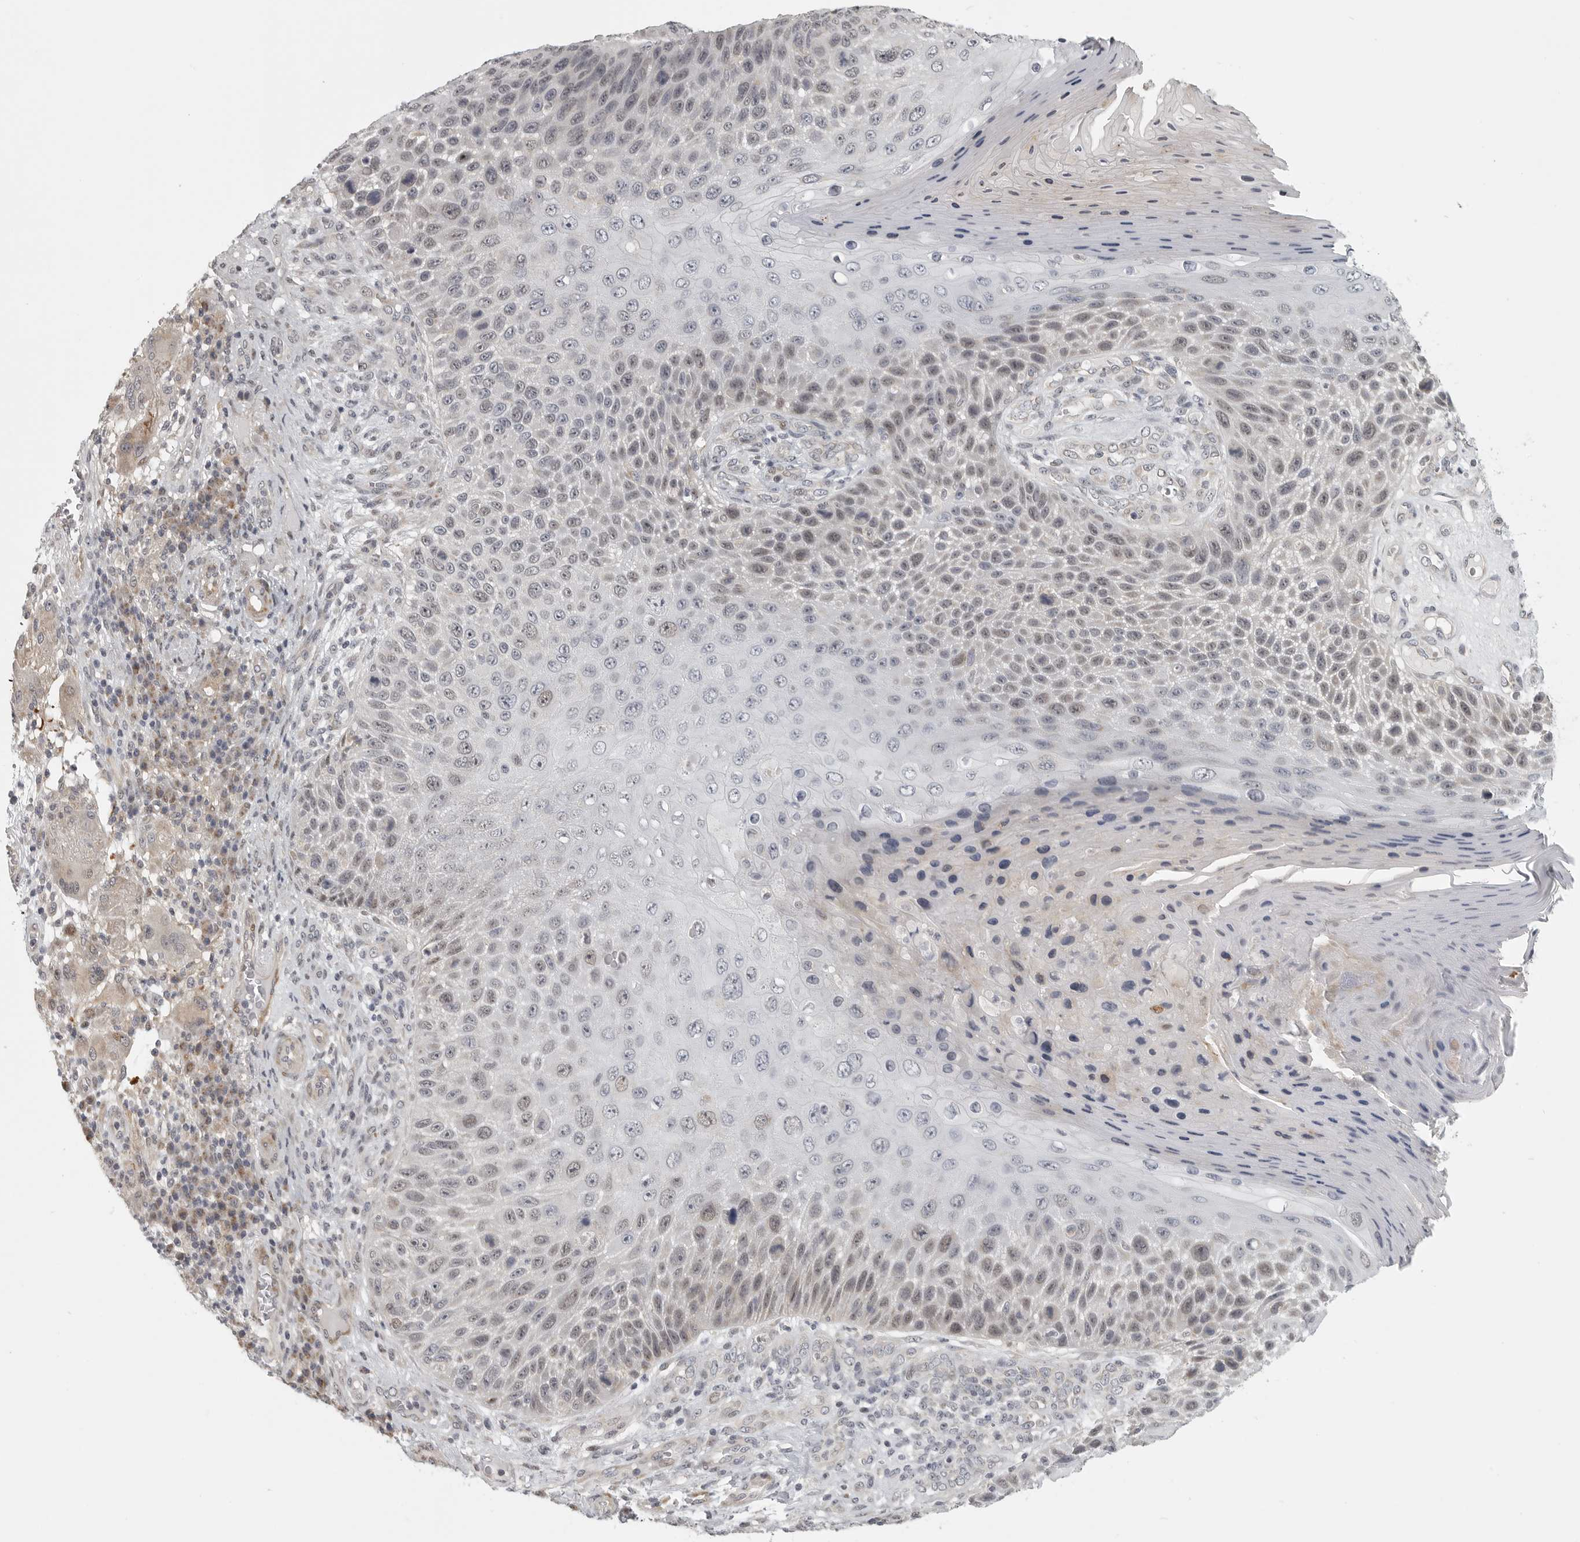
{"staining": {"intensity": "moderate", "quantity": "<25%", "location": "cytoplasmic/membranous,nuclear"}, "tissue": "skin cancer", "cell_type": "Tumor cells", "image_type": "cancer", "snomed": [{"axis": "morphology", "description": "Squamous cell carcinoma, NOS"}, {"axis": "topography", "description": "Skin"}], "caption": "A histopathology image showing moderate cytoplasmic/membranous and nuclear positivity in approximately <25% of tumor cells in skin cancer (squamous cell carcinoma), as visualized by brown immunohistochemical staining.", "gene": "POLE2", "patient": {"sex": "female", "age": 88}}